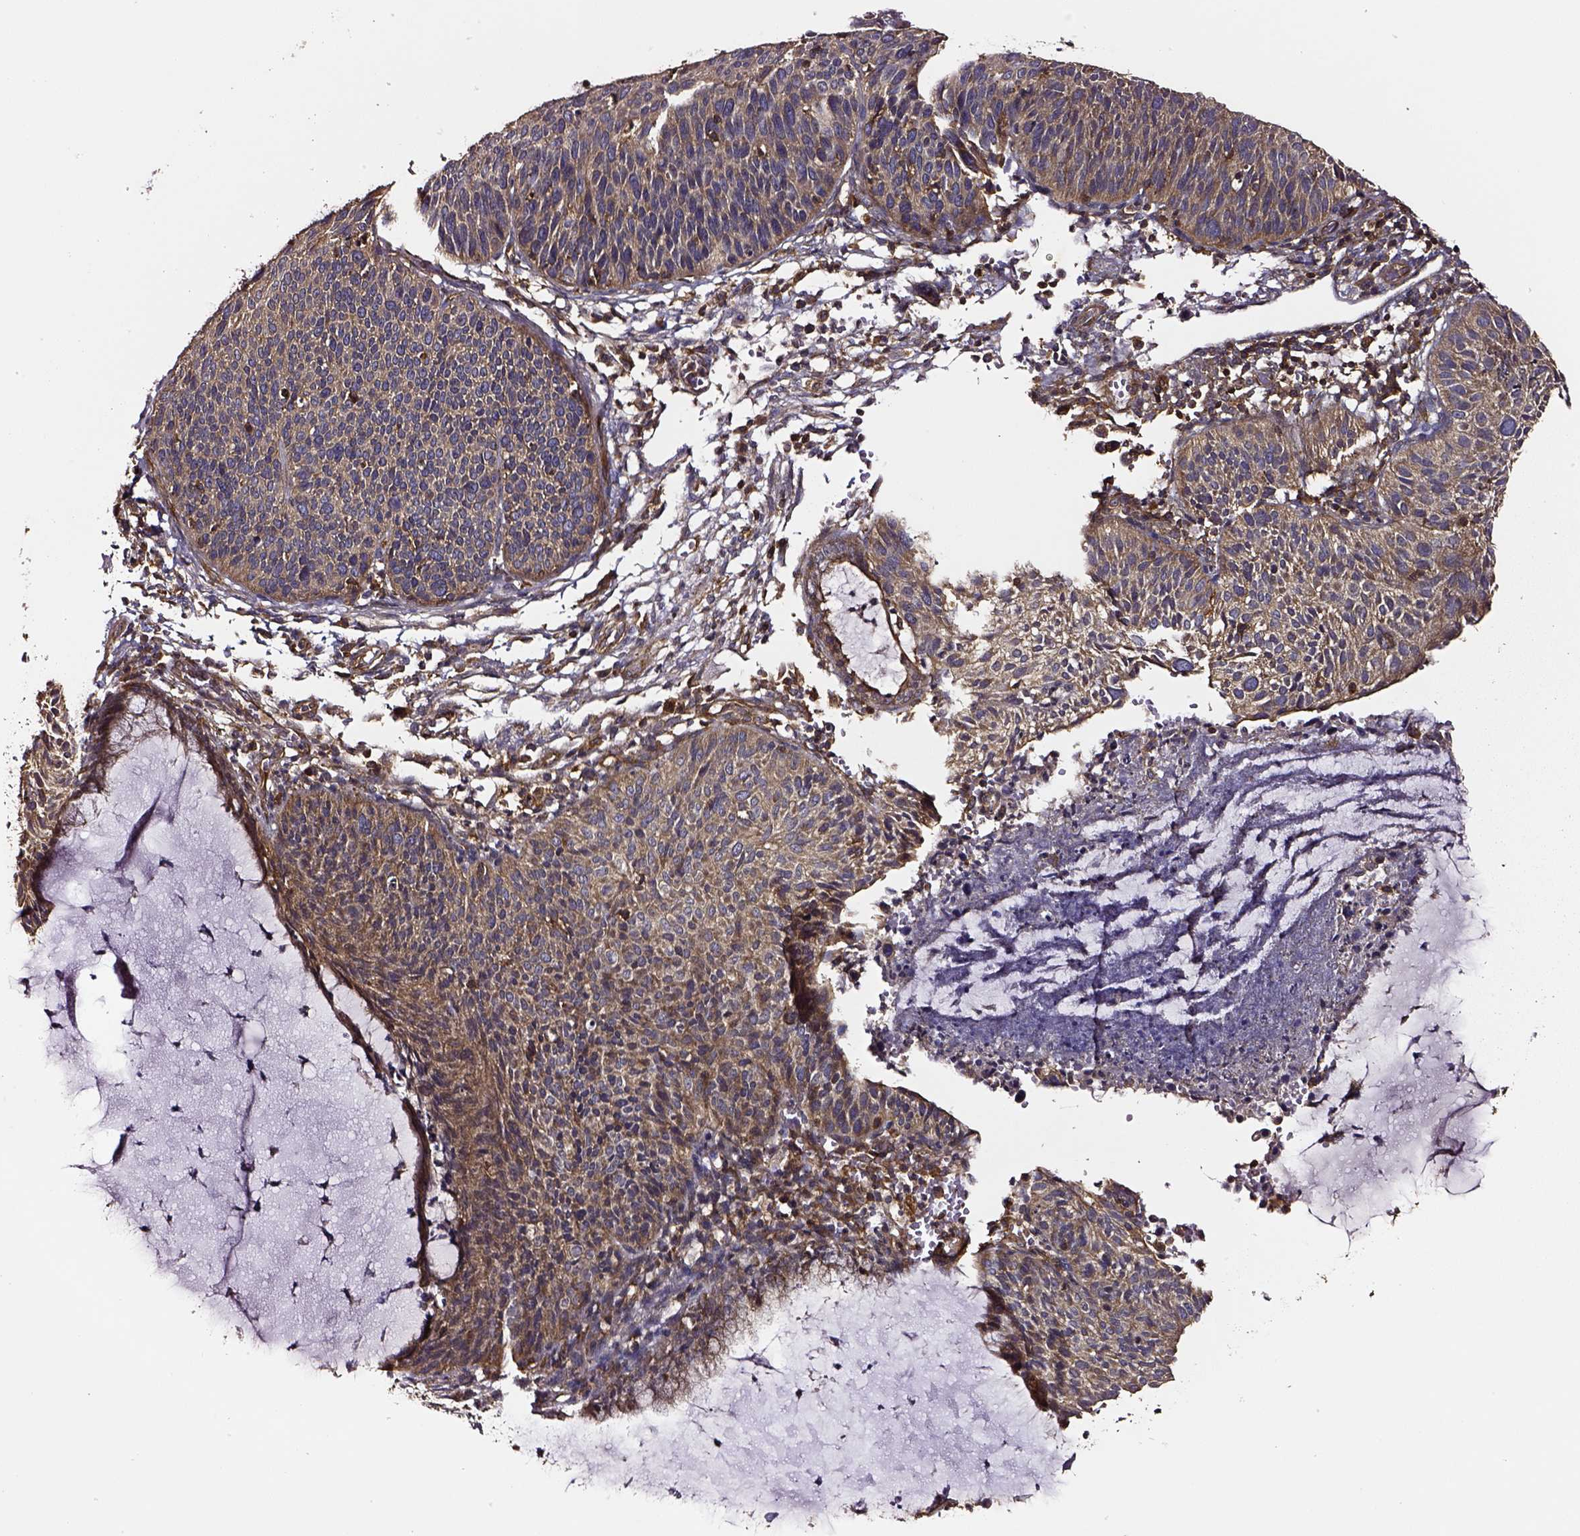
{"staining": {"intensity": "moderate", "quantity": ">75%", "location": "cytoplasmic/membranous"}, "tissue": "cervical cancer", "cell_type": "Tumor cells", "image_type": "cancer", "snomed": [{"axis": "morphology", "description": "Squamous cell carcinoma, NOS"}, {"axis": "topography", "description": "Cervix"}], "caption": "Immunohistochemistry of human squamous cell carcinoma (cervical) reveals medium levels of moderate cytoplasmic/membranous expression in about >75% of tumor cells. Ihc stains the protein of interest in brown and the nuclei are stained blue.", "gene": "RASSF5", "patient": {"sex": "female", "age": 36}}